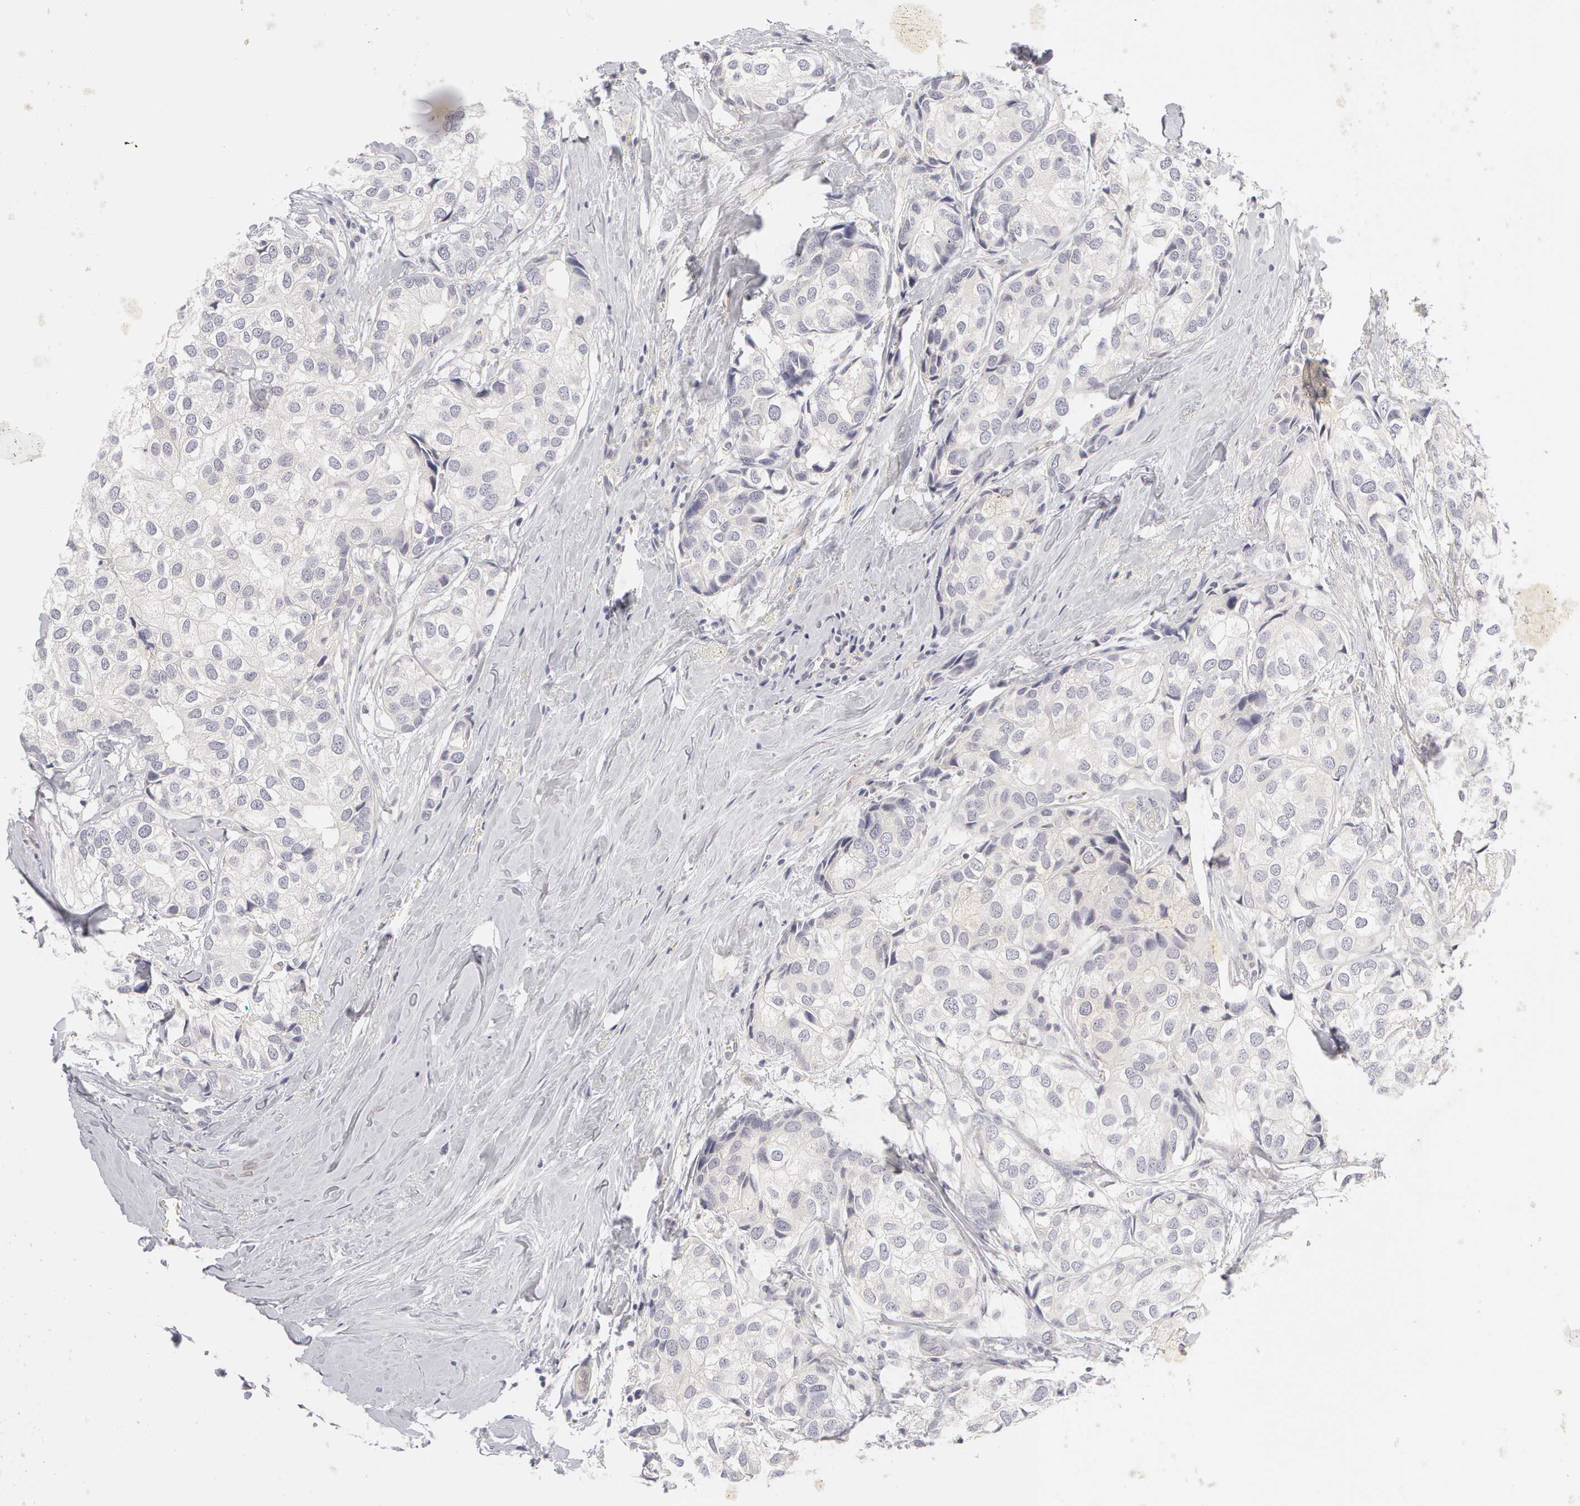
{"staining": {"intensity": "negative", "quantity": "none", "location": "none"}, "tissue": "breast cancer", "cell_type": "Tumor cells", "image_type": "cancer", "snomed": [{"axis": "morphology", "description": "Duct carcinoma"}, {"axis": "topography", "description": "Breast"}], "caption": "The immunohistochemistry (IHC) histopathology image has no significant staining in tumor cells of breast cancer (infiltrating ductal carcinoma) tissue. The staining was performed using DAB to visualize the protein expression in brown, while the nuclei were stained in blue with hematoxylin (Magnification: 20x).", "gene": "ABCB1", "patient": {"sex": "female", "age": 68}}